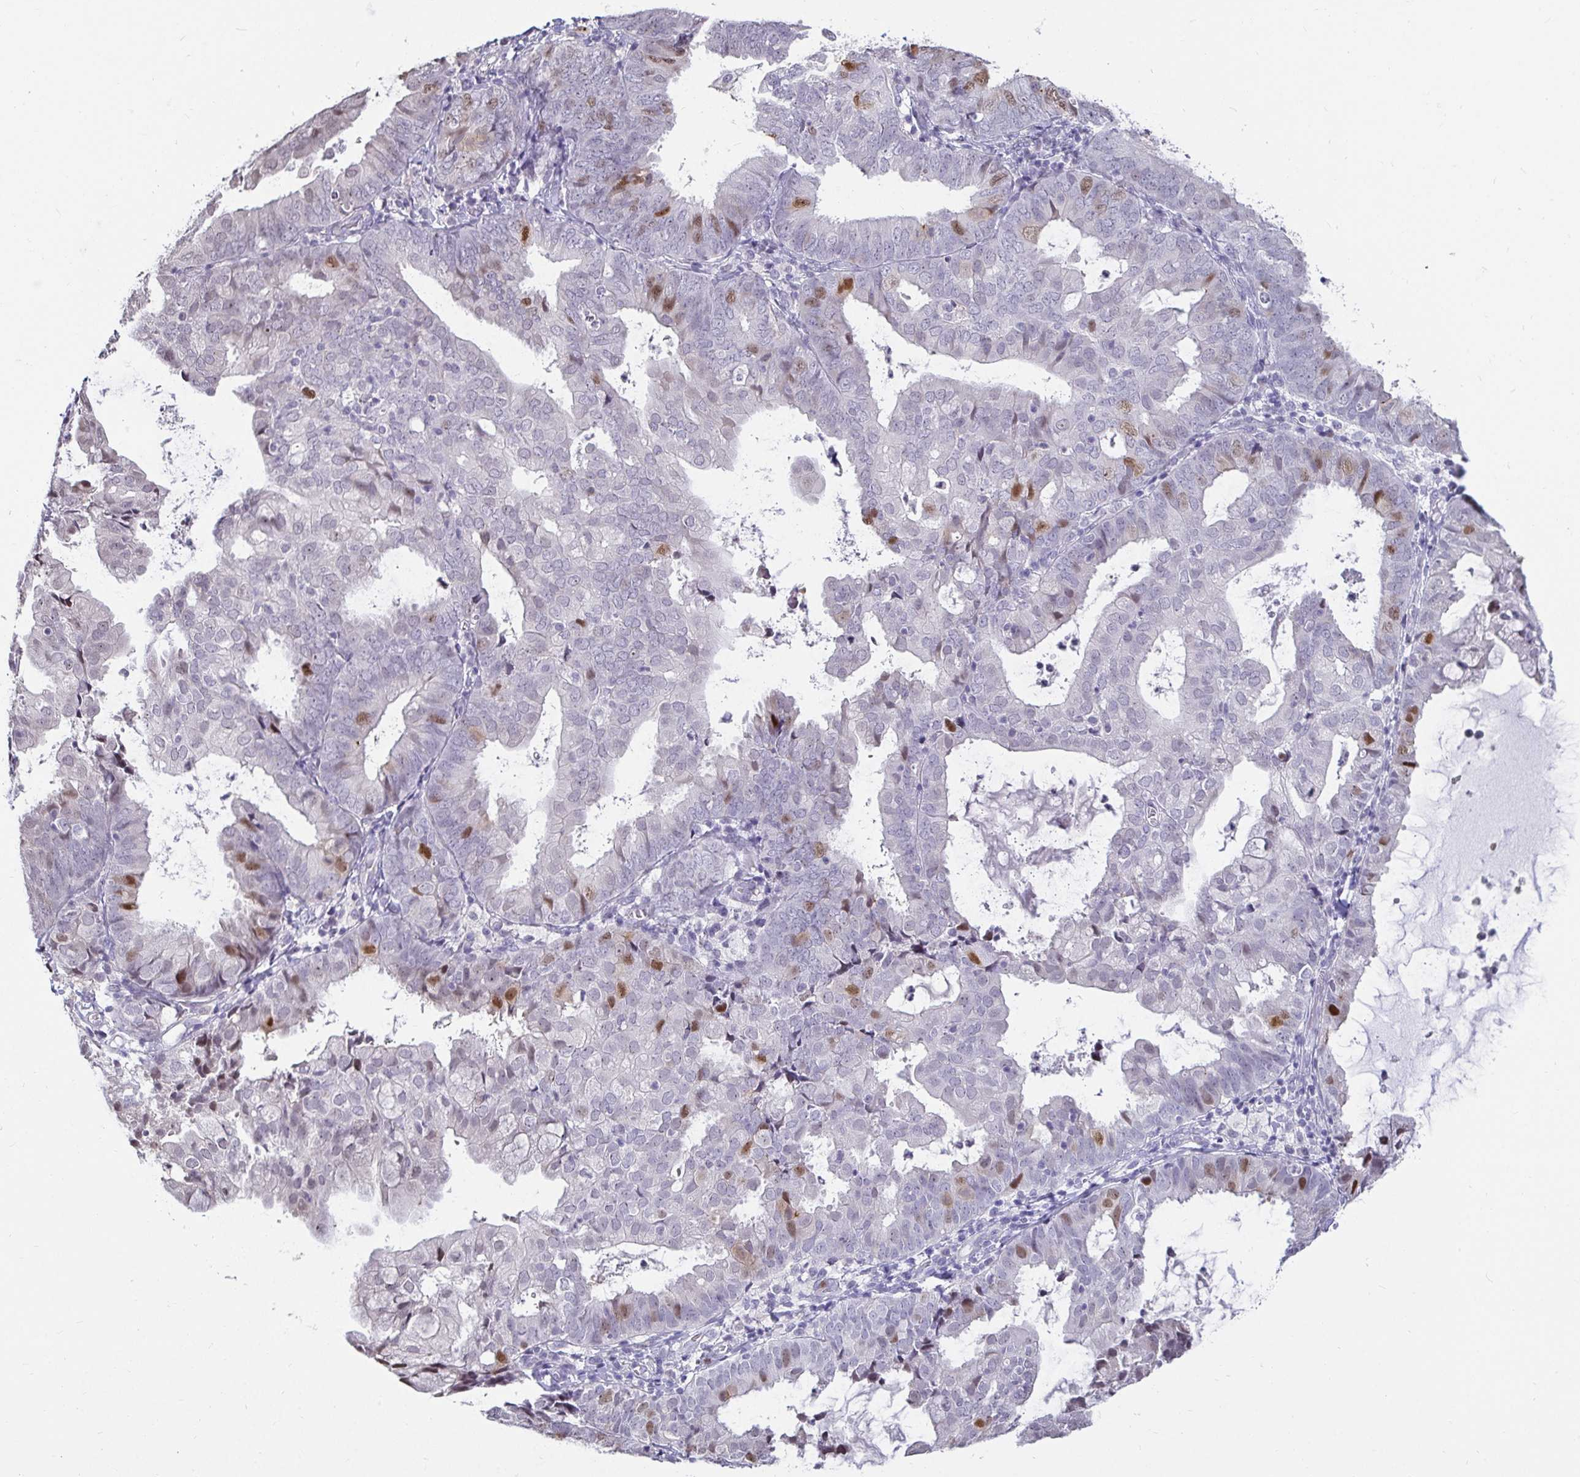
{"staining": {"intensity": "moderate", "quantity": "25%-75%", "location": "nuclear"}, "tissue": "endometrial cancer", "cell_type": "Tumor cells", "image_type": "cancer", "snomed": [{"axis": "morphology", "description": "Adenocarcinoma, NOS"}, {"axis": "topography", "description": "Endometrium"}], "caption": "Protein staining exhibits moderate nuclear expression in approximately 25%-75% of tumor cells in endometrial cancer.", "gene": "ANLN", "patient": {"sex": "female", "age": 80}}